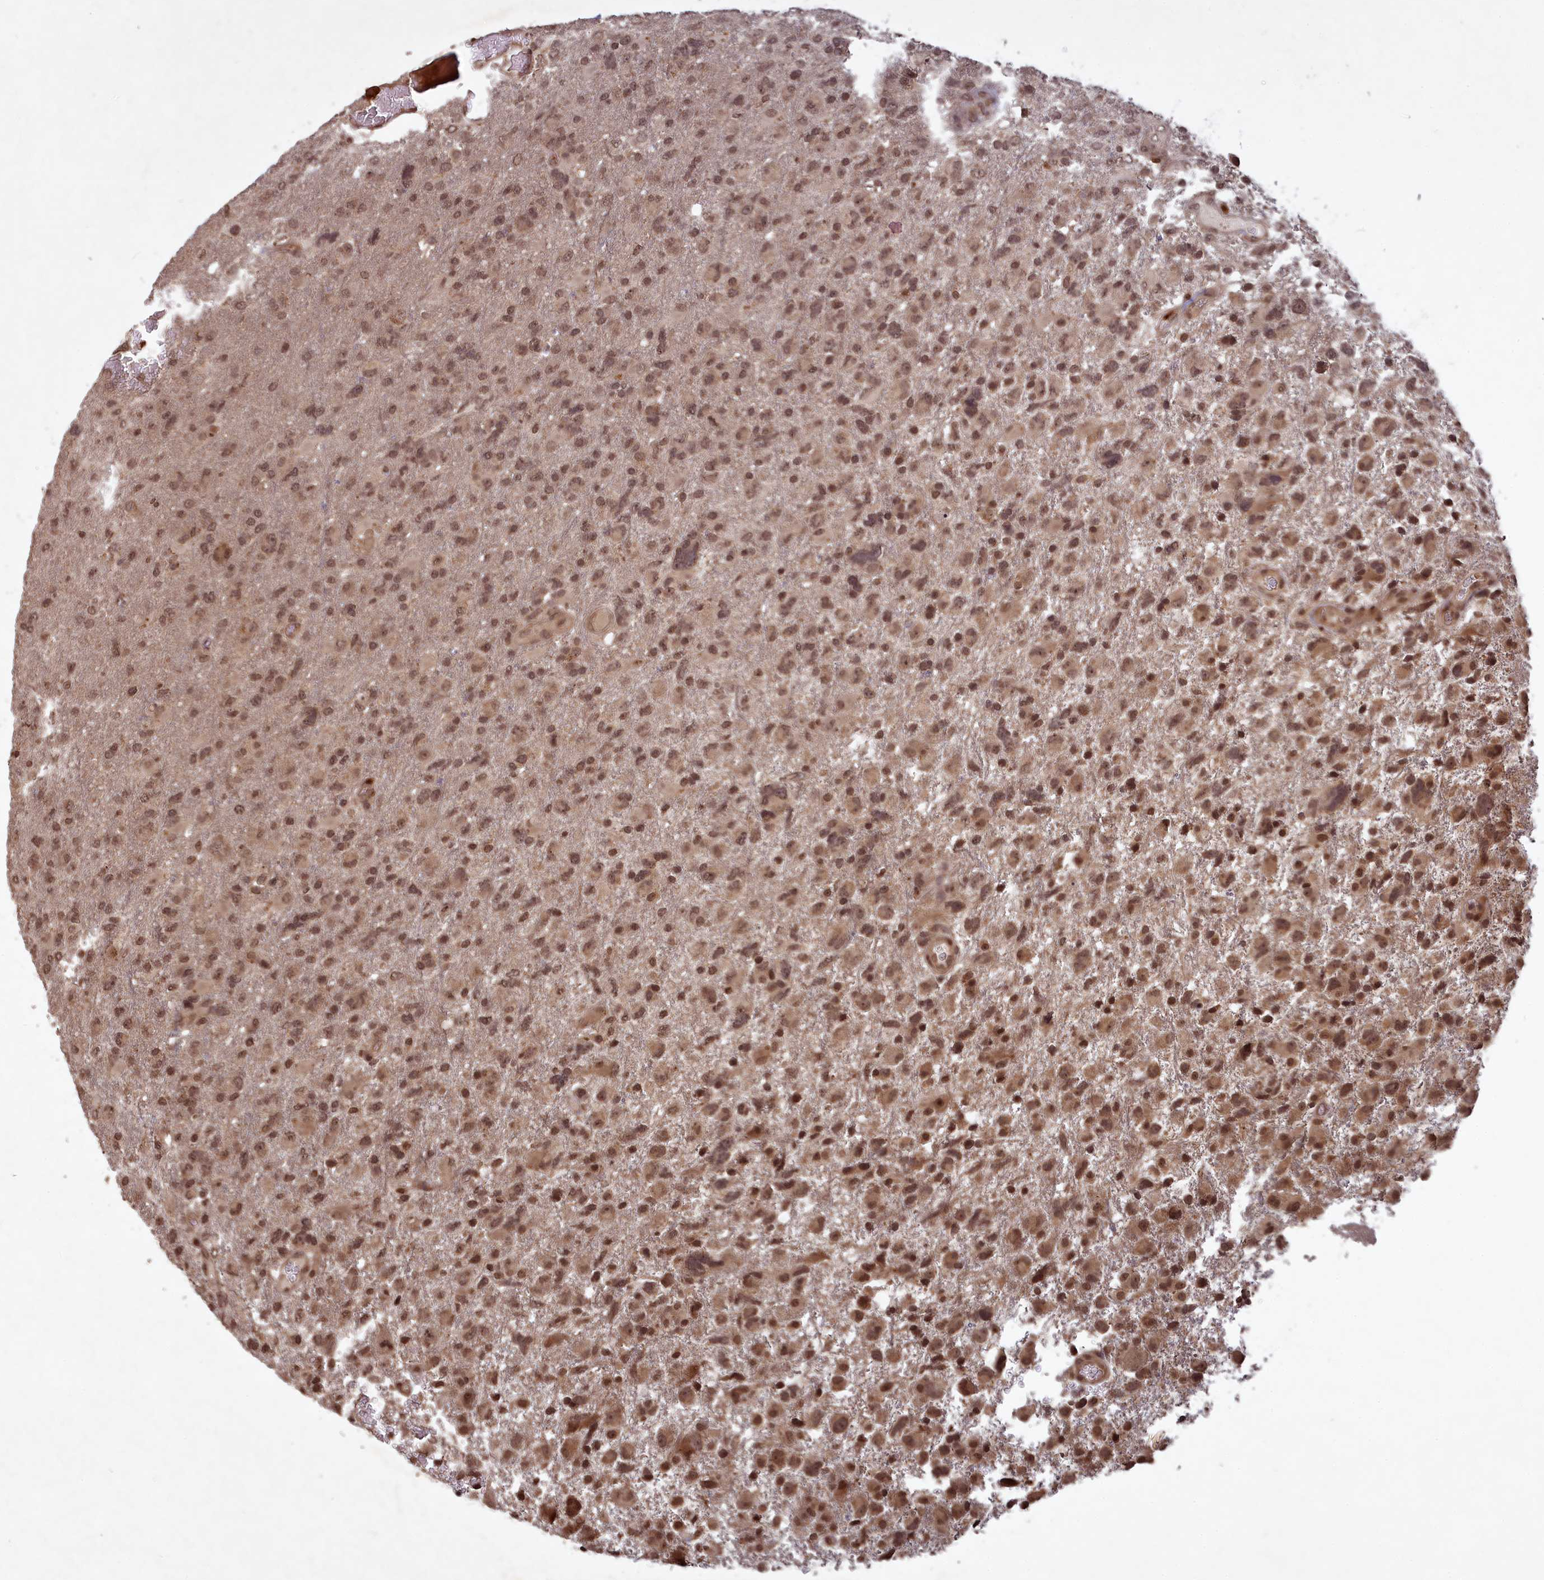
{"staining": {"intensity": "moderate", "quantity": ">75%", "location": "nuclear"}, "tissue": "glioma", "cell_type": "Tumor cells", "image_type": "cancer", "snomed": [{"axis": "morphology", "description": "Glioma, malignant, High grade"}, {"axis": "topography", "description": "Brain"}], "caption": "Malignant high-grade glioma tissue demonstrates moderate nuclear staining in approximately >75% of tumor cells, visualized by immunohistochemistry.", "gene": "SRMS", "patient": {"sex": "male", "age": 61}}